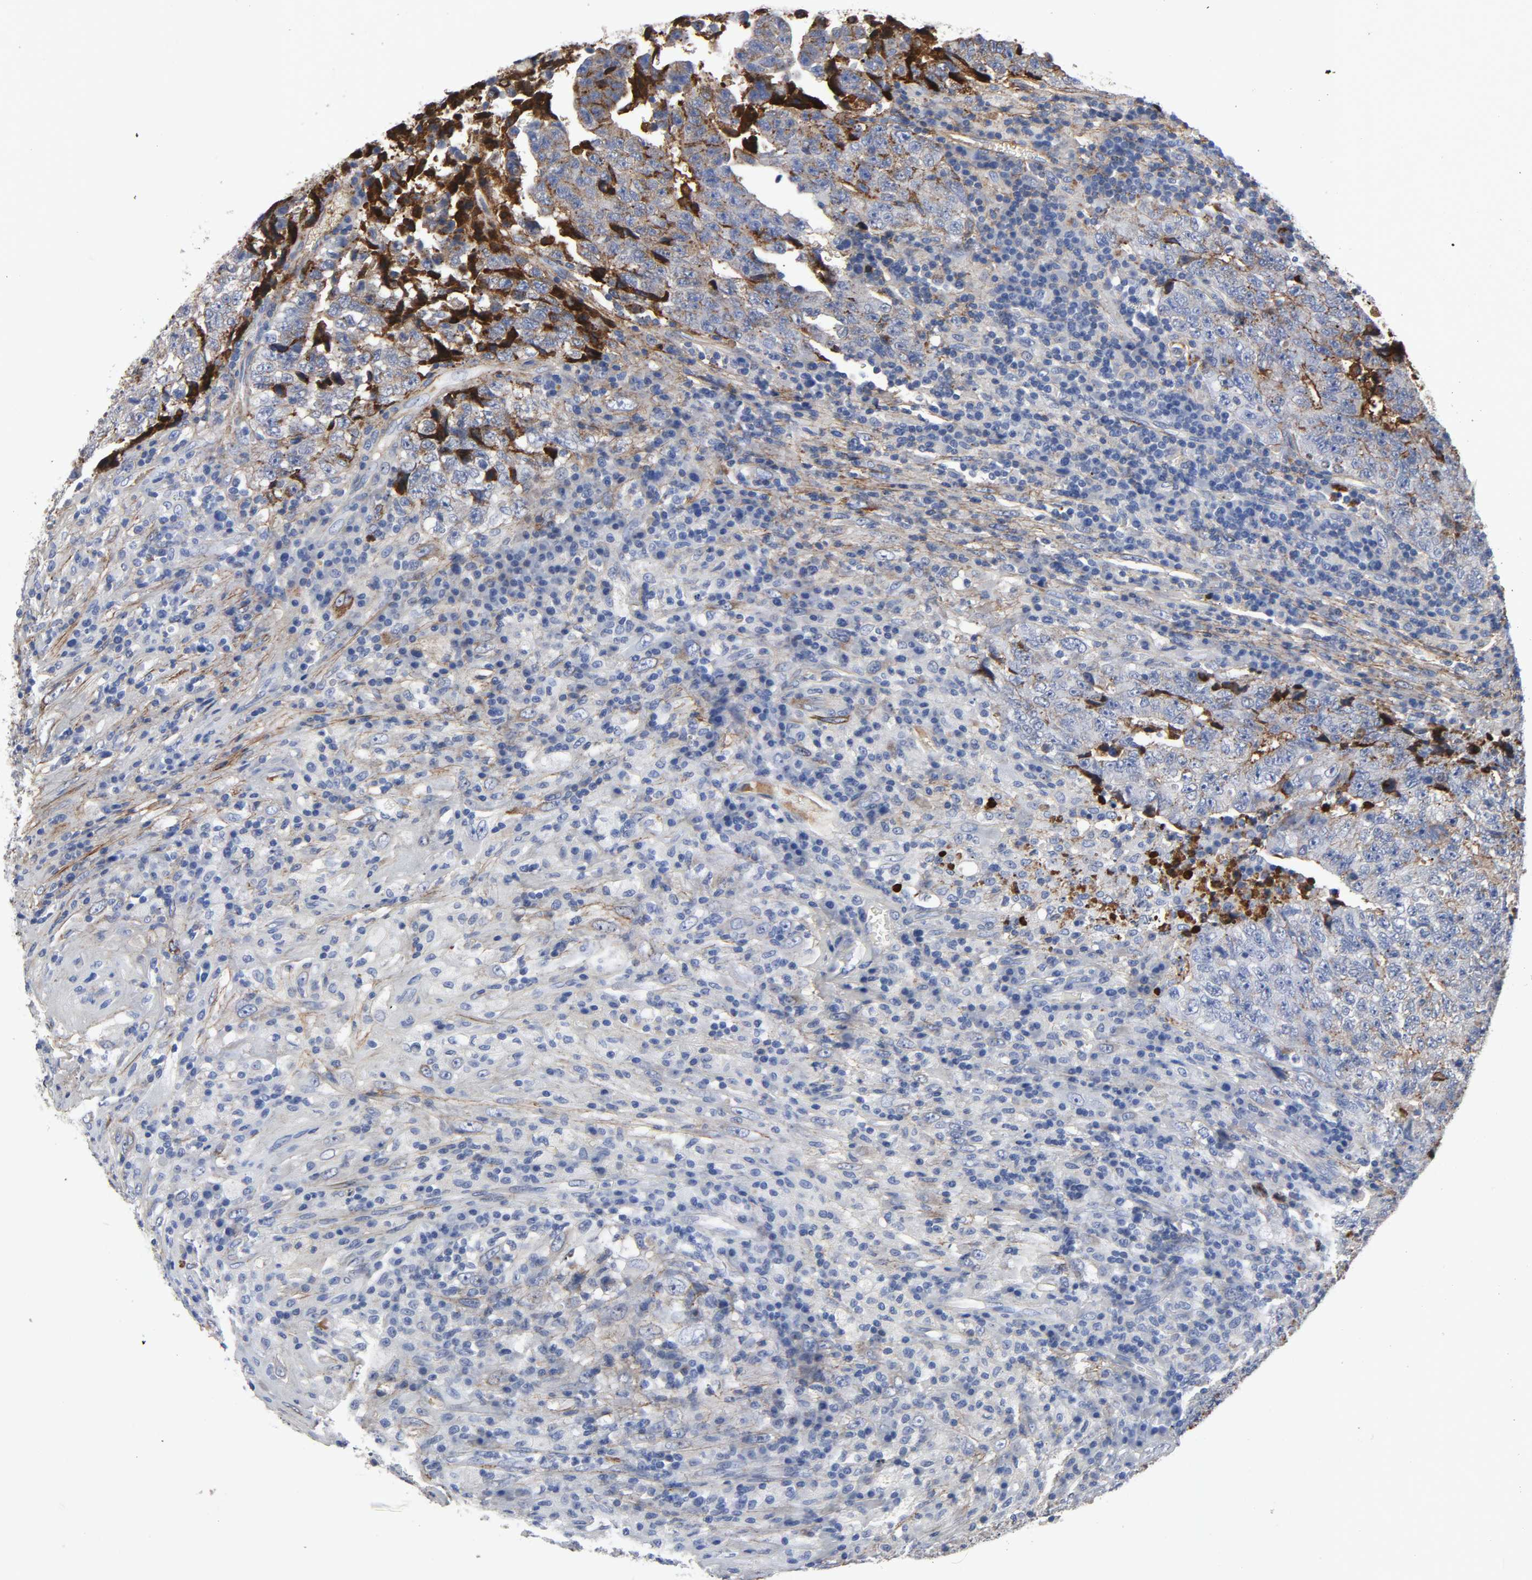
{"staining": {"intensity": "negative", "quantity": "none", "location": "none"}, "tissue": "testis cancer", "cell_type": "Tumor cells", "image_type": "cancer", "snomed": [{"axis": "morphology", "description": "Necrosis, NOS"}, {"axis": "morphology", "description": "Carcinoma, Embryonal, NOS"}, {"axis": "topography", "description": "Testis"}], "caption": "High power microscopy image of an IHC photomicrograph of embryonal carcinoma (testis), revealing no significant expression in tumor cells. (DAB (3,3'-diaminobenzidine) immunohistochemistry visualized using brightfield microscopy, high magnification).", "gene": "FBLN1", "patient": {"sex": "male", "age": 19}}